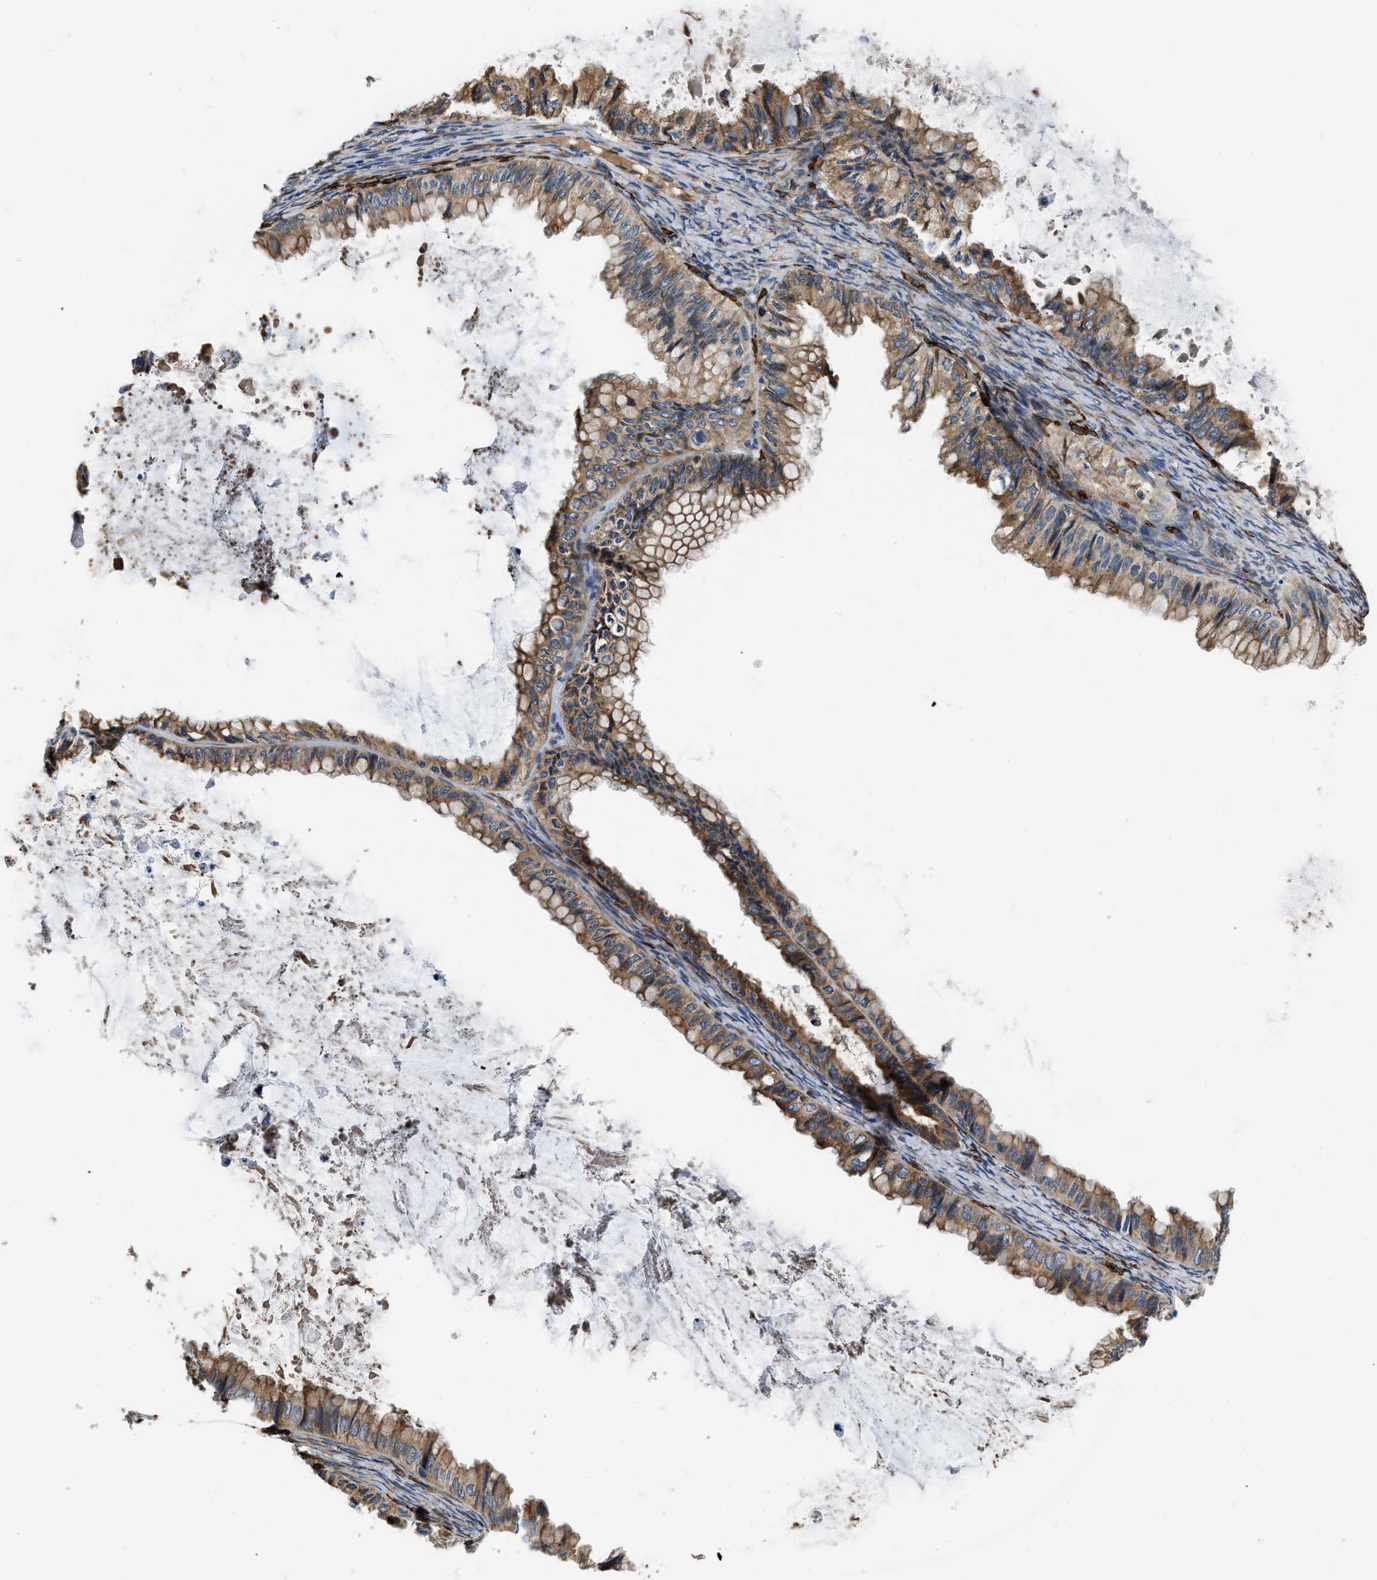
{"staining": {"intensity": "moderate", "quantity": ">75%", "location": "cytoplasmic/membranous"}, "tissue": "ovarian cancer", "cell_type": "Tumor cells", "image_type": "cancer", "snomed": [{"axis": "morphology", "description": "Cystadenocarcinoma, mucinous, NOS"}, {"axis": "topography", "description": "Ovary"}], "caption": "This is a histology image of immunohistochemistry (IHC) staining of ovarian cancer (mucinous cystadenocarcinoma), which shows moderate staining in the cytoplasmic/membranous of tumor cells.", "gene": "ARL6IP5", "patient": {"sex": "female", "age": 80}}